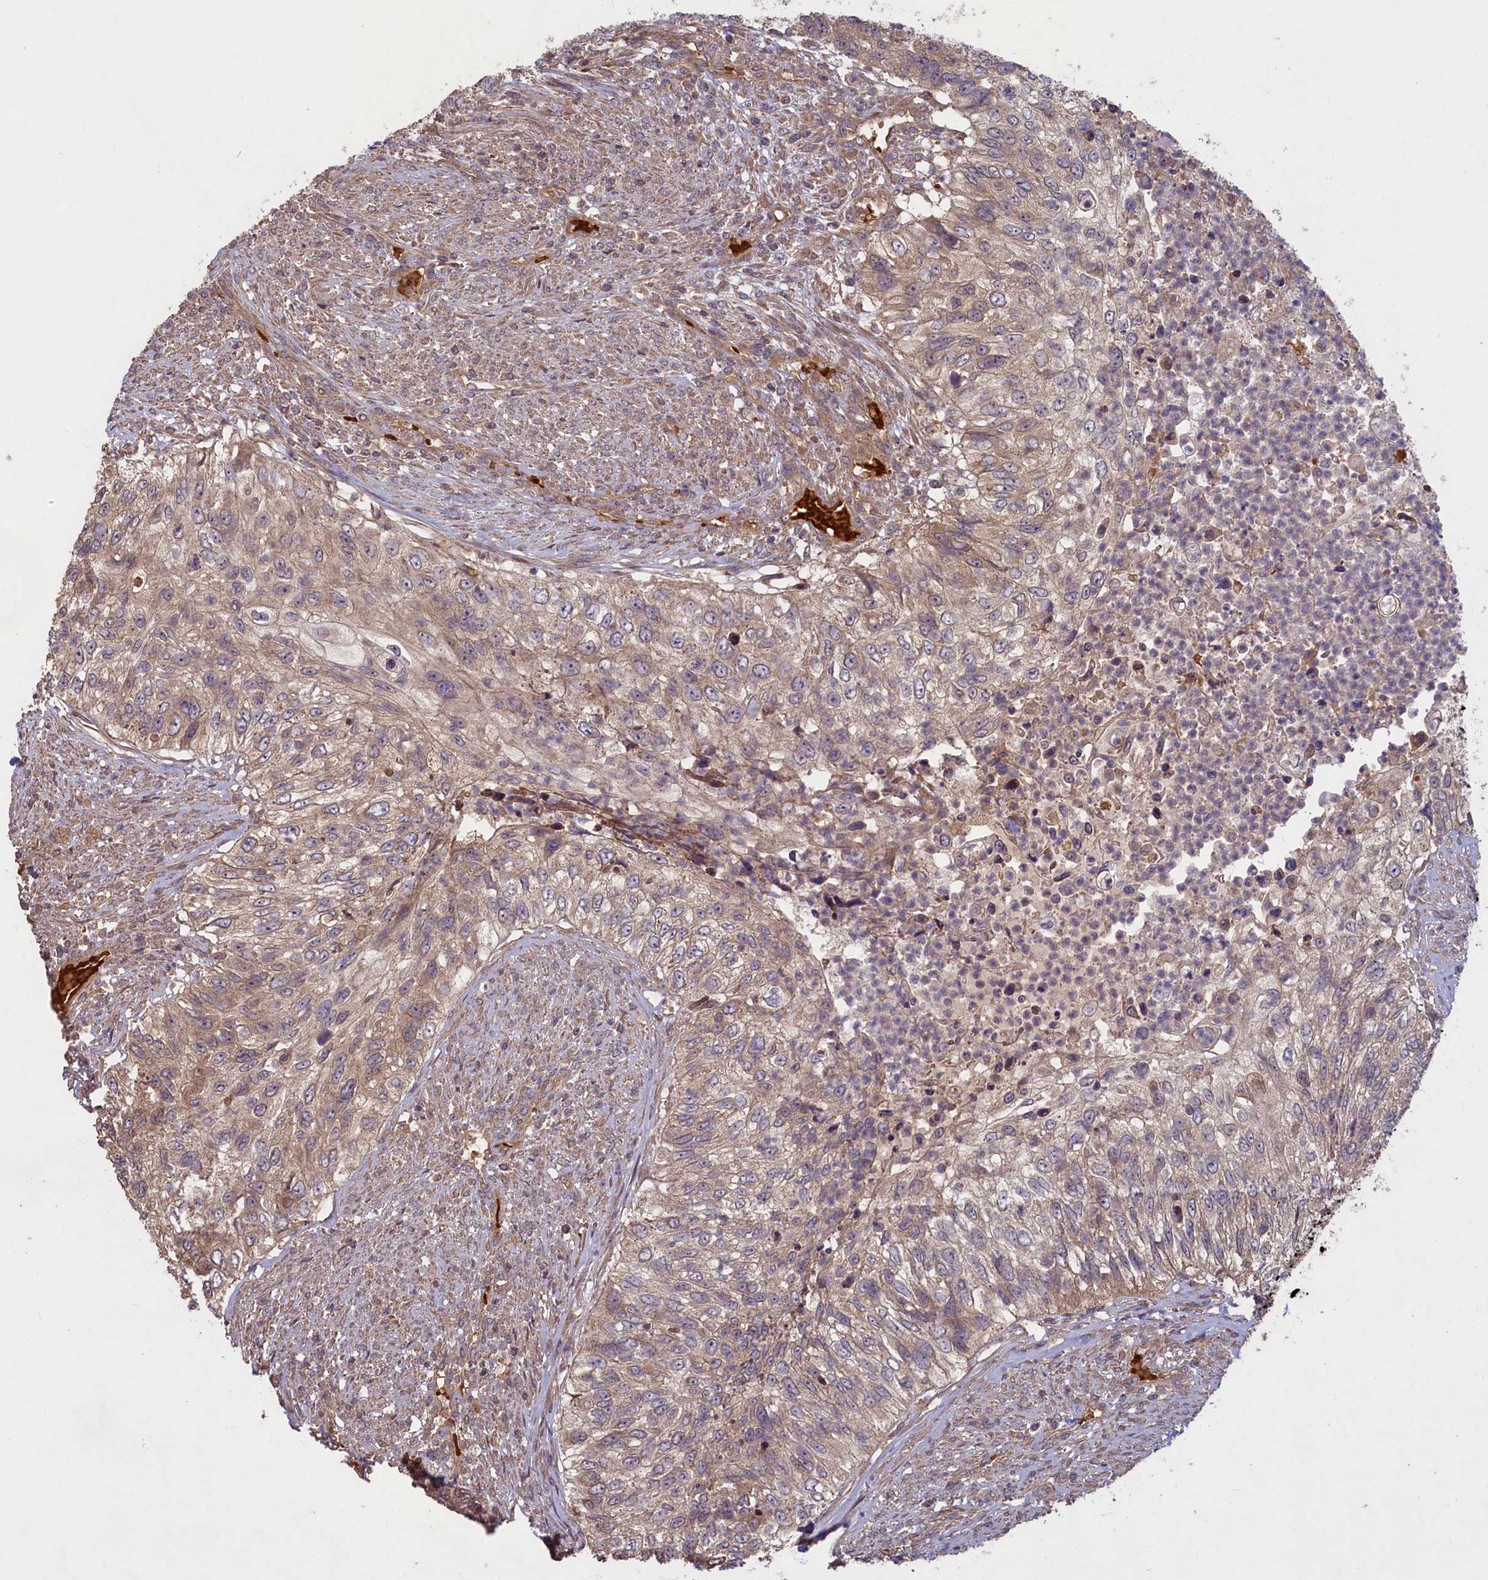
{"staining": {"intensity": "weak", "quantity": "25%-75%", "location": "cytoplasmic/membranous"}, "tissue": "urothelial cancer", "cell_type": "Tumor cells", "image_type": "cancer", "snomed": [{"axis": "morphology", "description": "Urothelial carcinoma, High grade"}, {"axis": "topography", "description": "Urinary bladder"}], "caption": "DAB immunohistochemical staining of urothelial carcinoma (high-grade) shows weak cytoplasmic/membranous protein positivity in about 25%-75% of tumor cells. The staining was performed using DAB, with brown indicating positive protein expression. Nuclei are stained blue with hematoxylin.", "gene": "CIAO2B", "patient": {"sex": "female", "age": 60}}